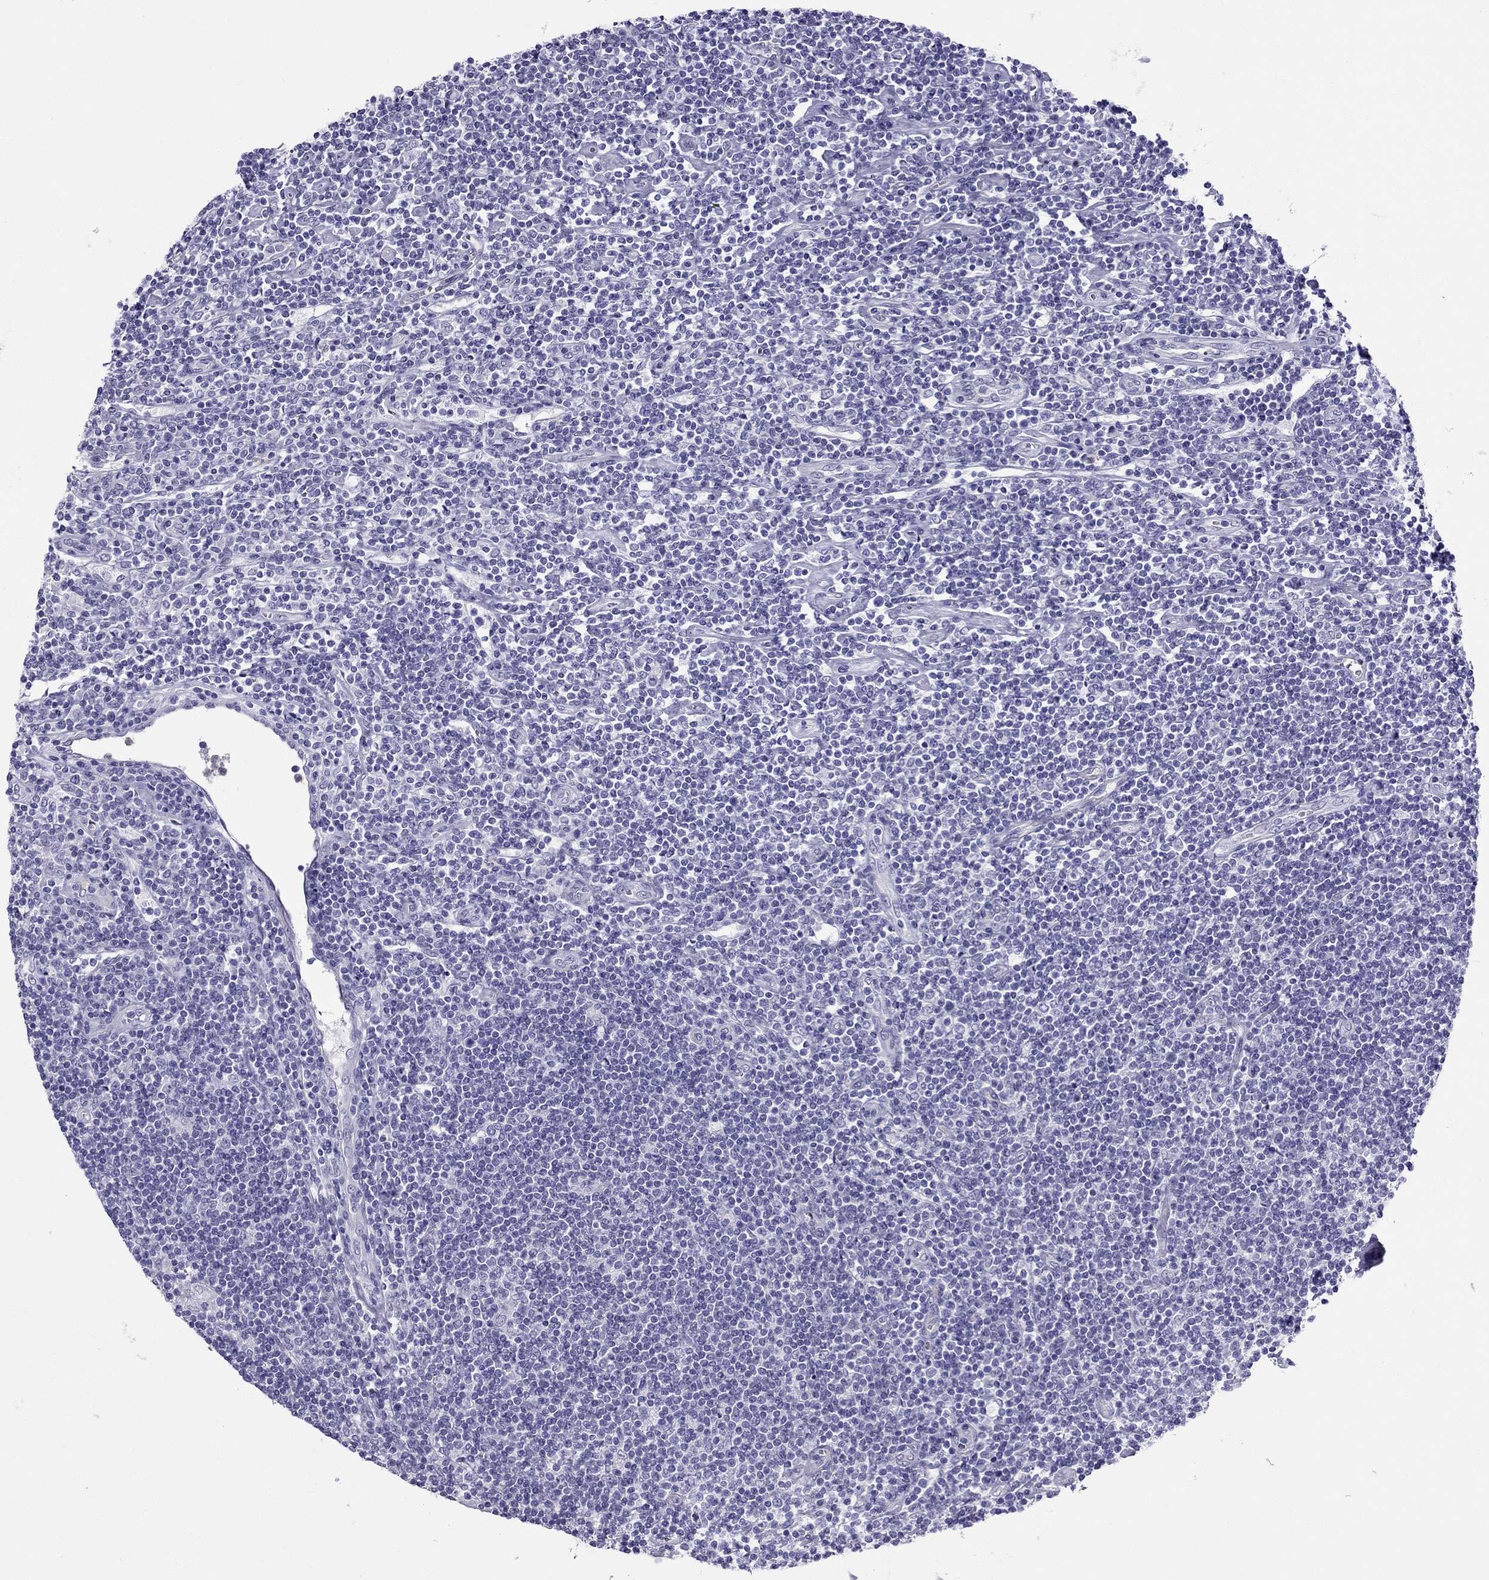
{"staining": {"intensity": "negative", "quantity": "none", "location": "none"}, "tissue": "lymphoma", "cell_type": "Tumor cells", "image_type": "cancer", "snomed": [{"axis": "morphology", "description": "Hodgkin's disease, NOS"}, {"axis": "topography", "description": "Lymph node"}], "caption": "Immunohistochemistry histopathology image of neoplastic tissue: lymphoma stained with DAB displays no significant protein positivity in tumor cells.", "gene": "CROCC2", "patient": {"sex": "male", "age": 40}}